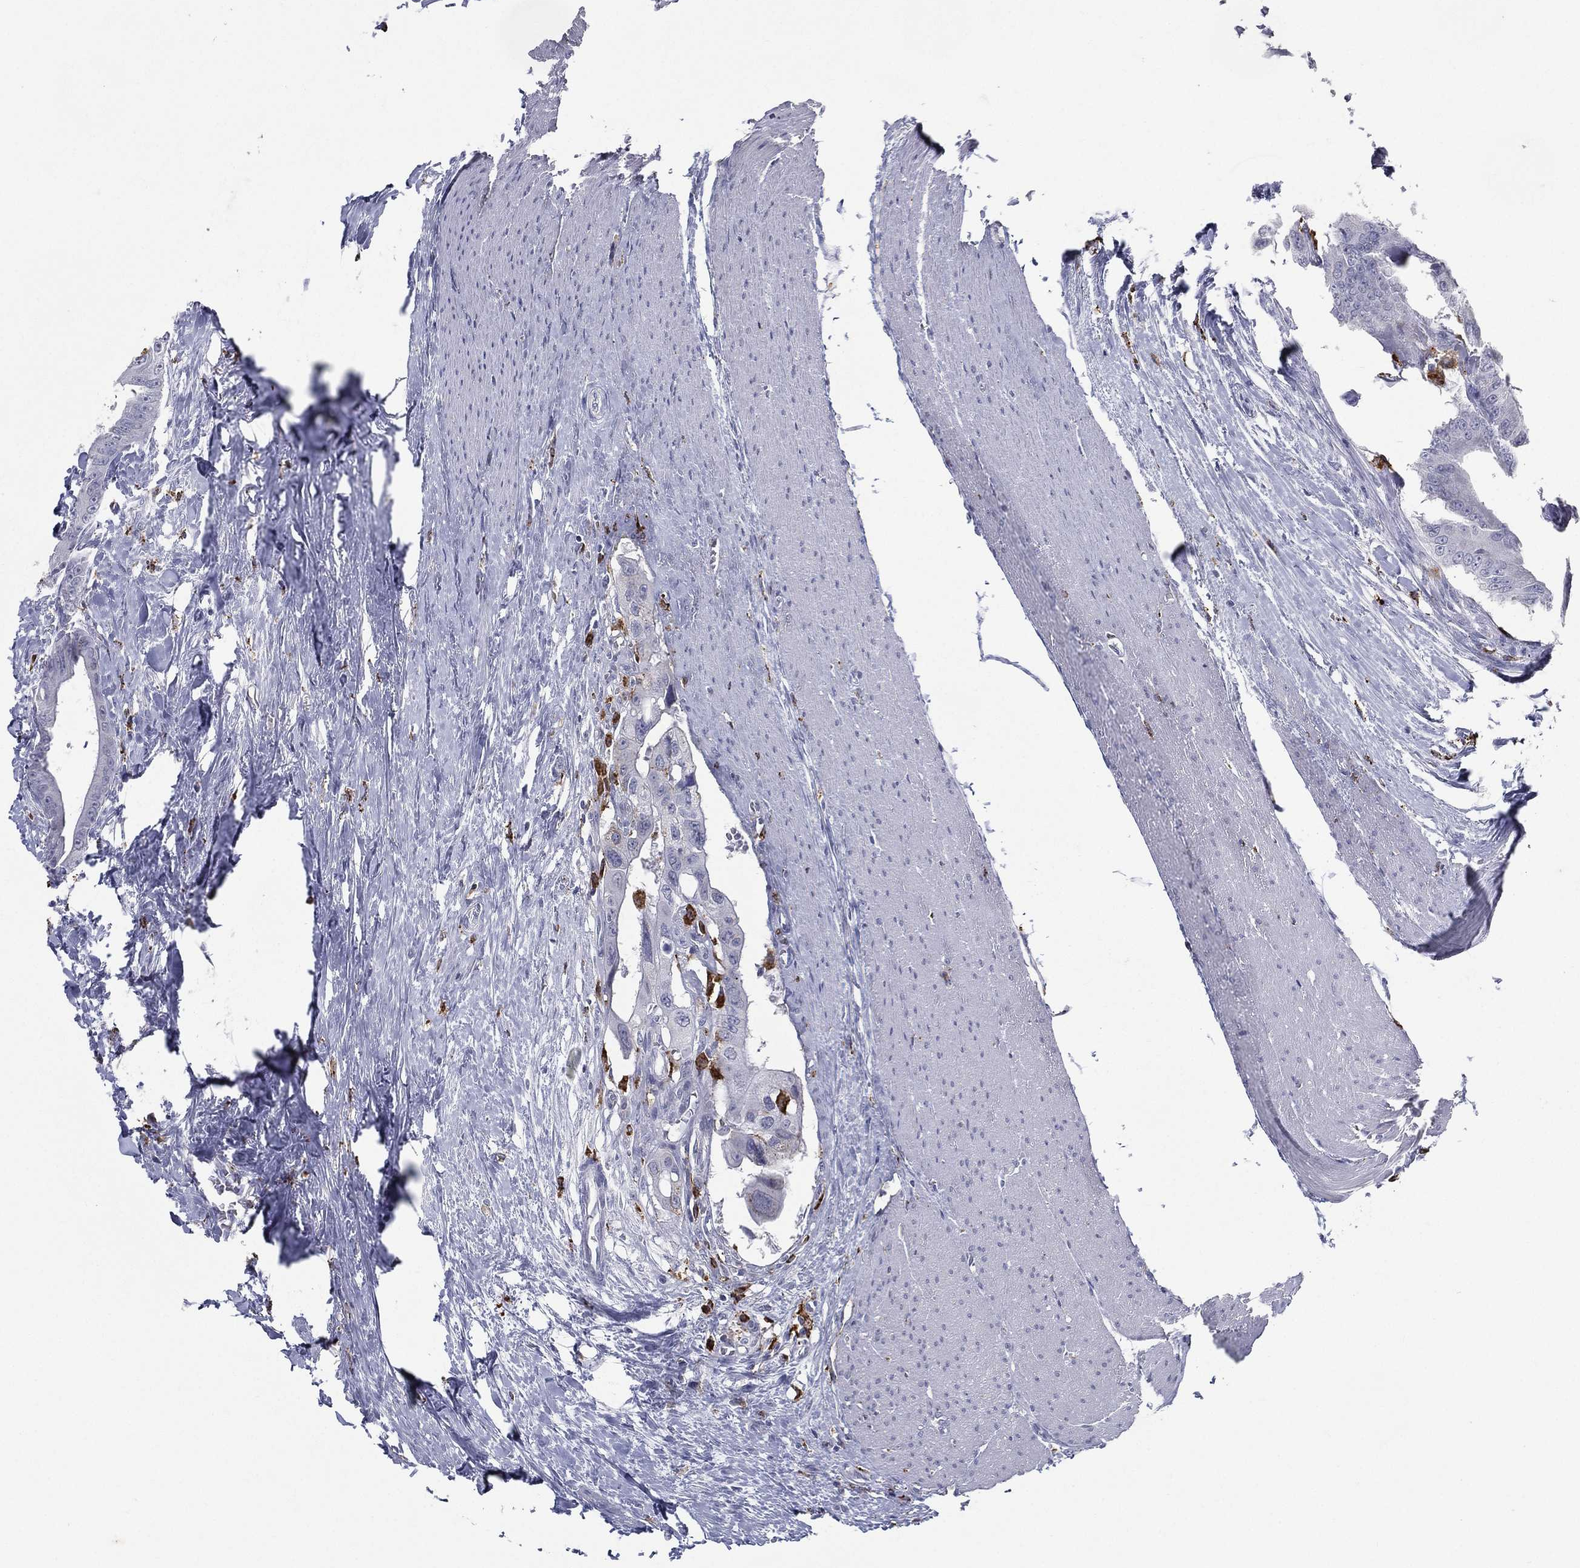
{"staining": {"intensity": "negative", "quantity": "none", "location": "none"}, "tissue": "colorectal cancer", "cell_type": "Tumor cells", "image_type": "cancer", "snomed": [{"axis": "morphology", "description": "Adenocarcinoma, NOS"}, {"axis": "topography", "description": "Rectum"}], "caption": "This is an immunohistochemistry image of human colorectal adenocarcinoma. There is no expression in tumor cells.", "gene": "EVI2B", "patient": {"sex": "male", "age": 64}}